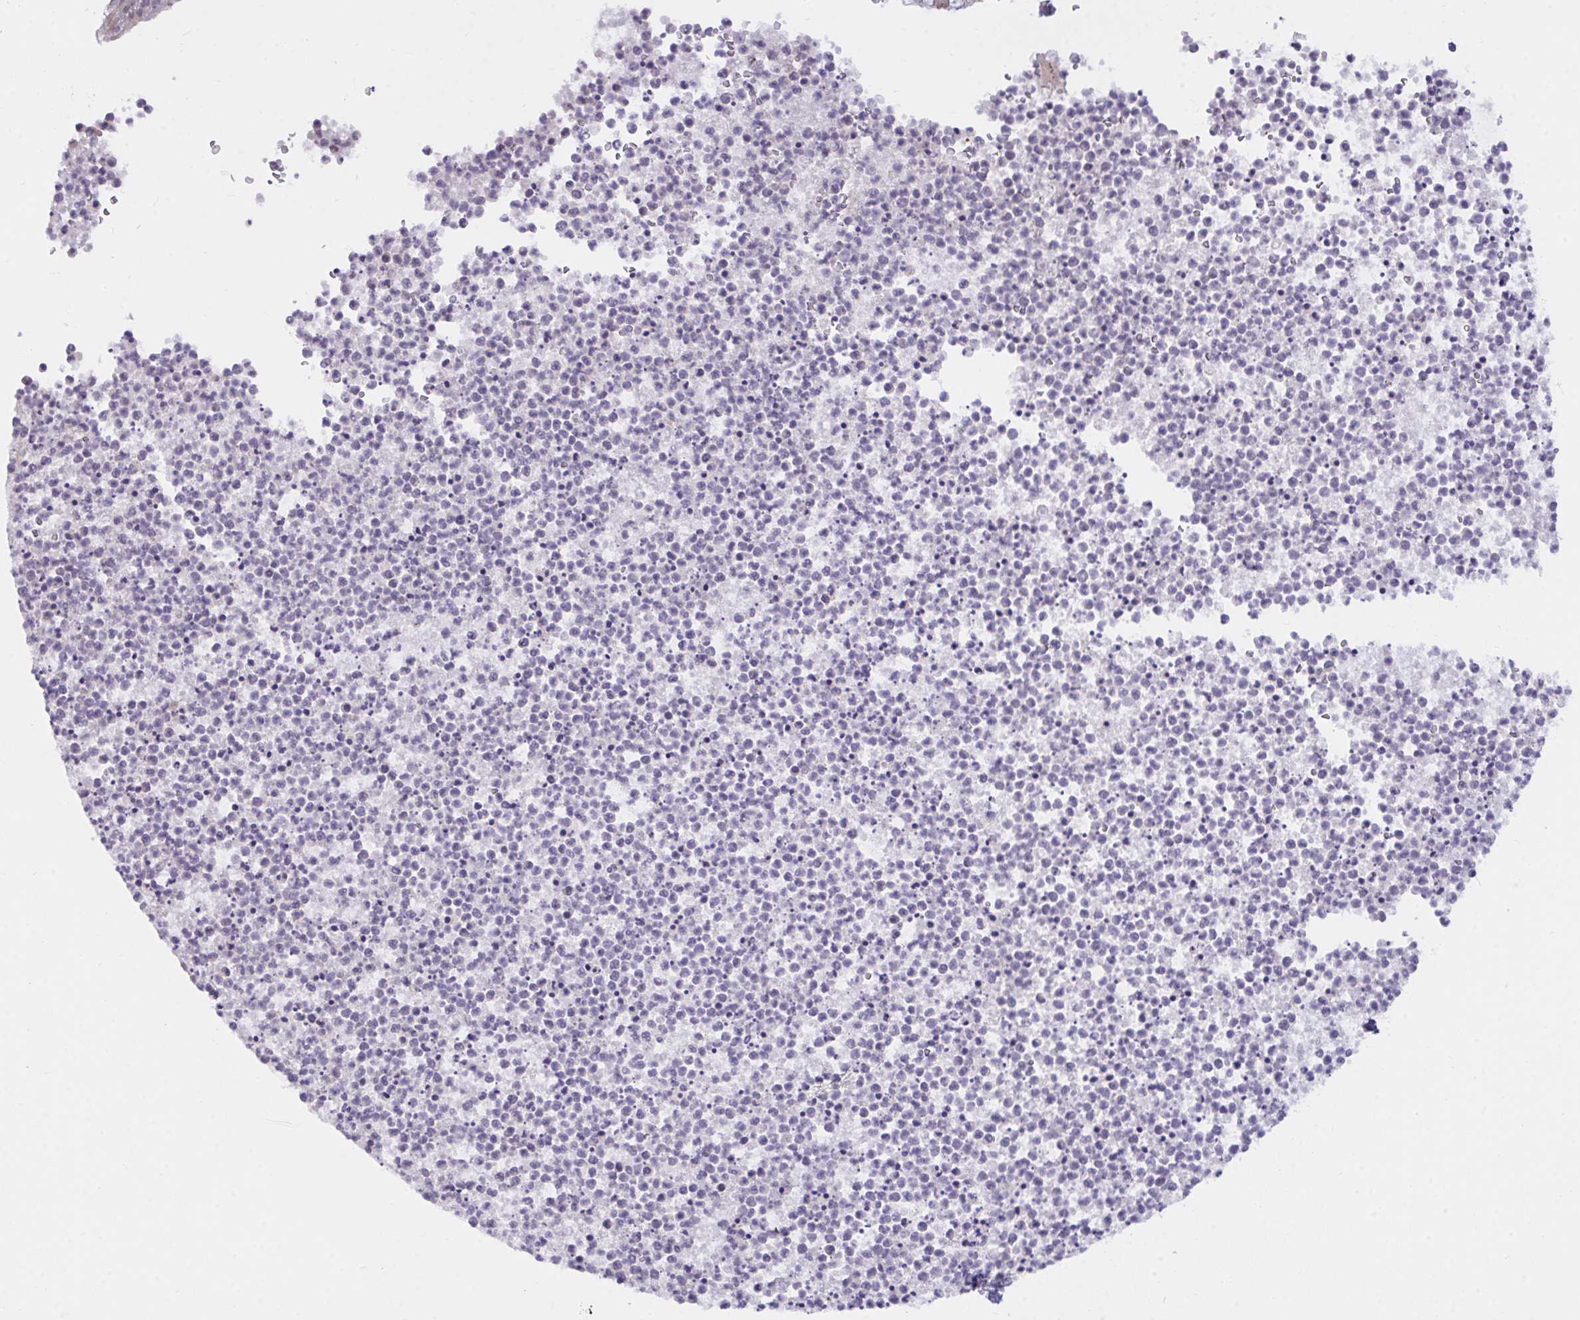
{"staining": {"intensity": "weak", "quantity": "25%-75%", "location": "cytoplasmic/membranous"}, "tissue": "bronchus", "cell_type": "Respiratory epithelial cells", "image_type": "normal", "snomed": [{"axis": "morphology", "description": "Normal tissue, NOS"}, {"axis": "topography", "description": "Cartilage tissue"}, {"axis": "topography", "description": "Bronchus"}], "caption": "Protein expression analysis of benign human bronchus reveals weak cytoplasmic/membranous positivity in about 25%-75% of respiratory epithelial cells.", "gene": "SEMA6B", "patient": {"sex": "male", "age": 56}}